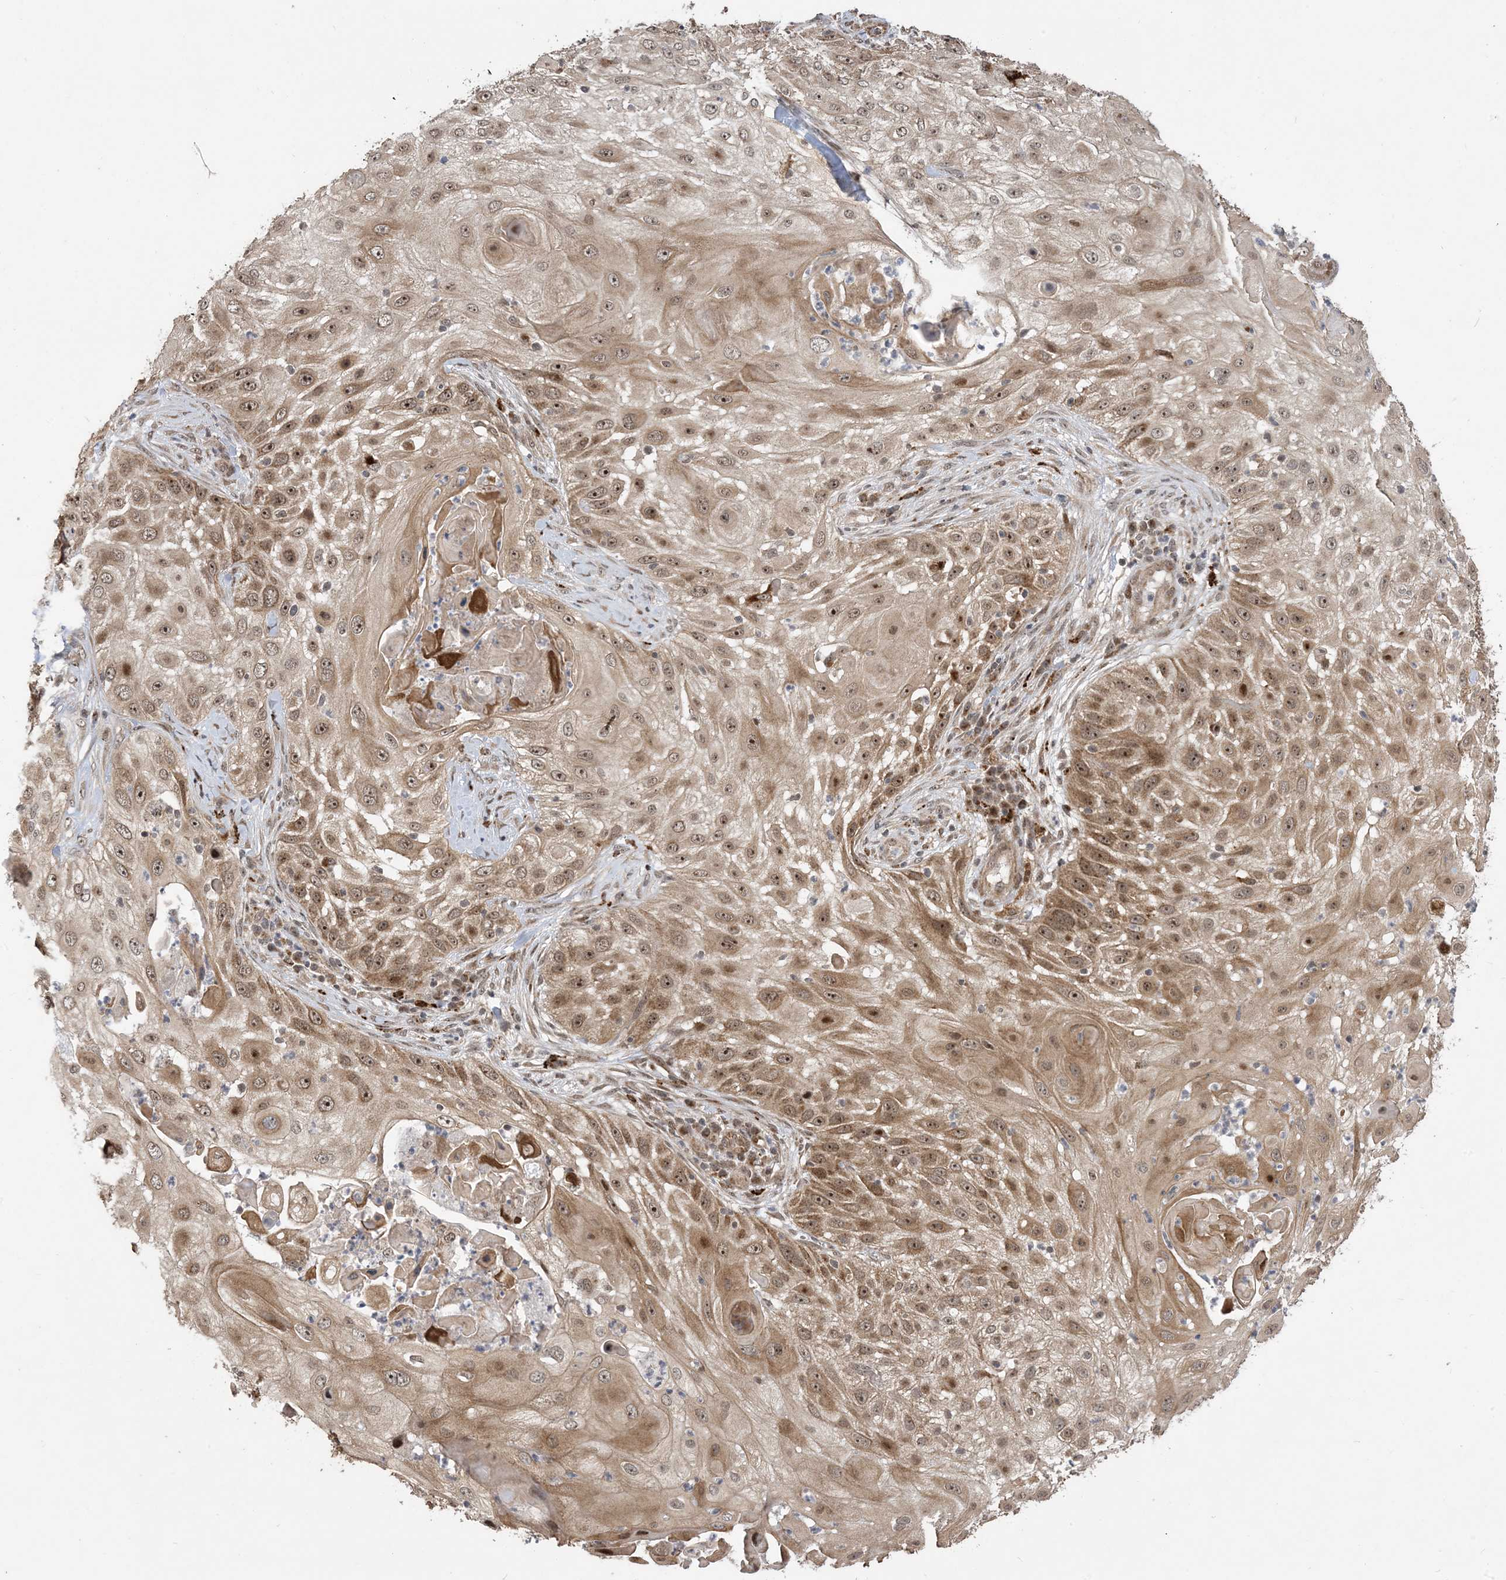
{"staining": {"intensity": "moderate", "quantity": ">75%", "location": "cytoplasmic/membranous,nuclear"}, "tissue": "skin cancer", "cell_type": "Tumor cells", "image_type": "cancer", "snomed": [{"axis": "morphology", "description": "Squamous cell carcinoma, NOS"}, {"axis": "topography", "description": "Skin"}], "caption": "A medium amount of moderate cytoplasmic/membranous and nuclear expression is present in approximately >75% of tumor cells in skin squamous cell carcinoma tissue.", "gene": "FAM9B", "patient": {"sex": "female", "age": 44}}